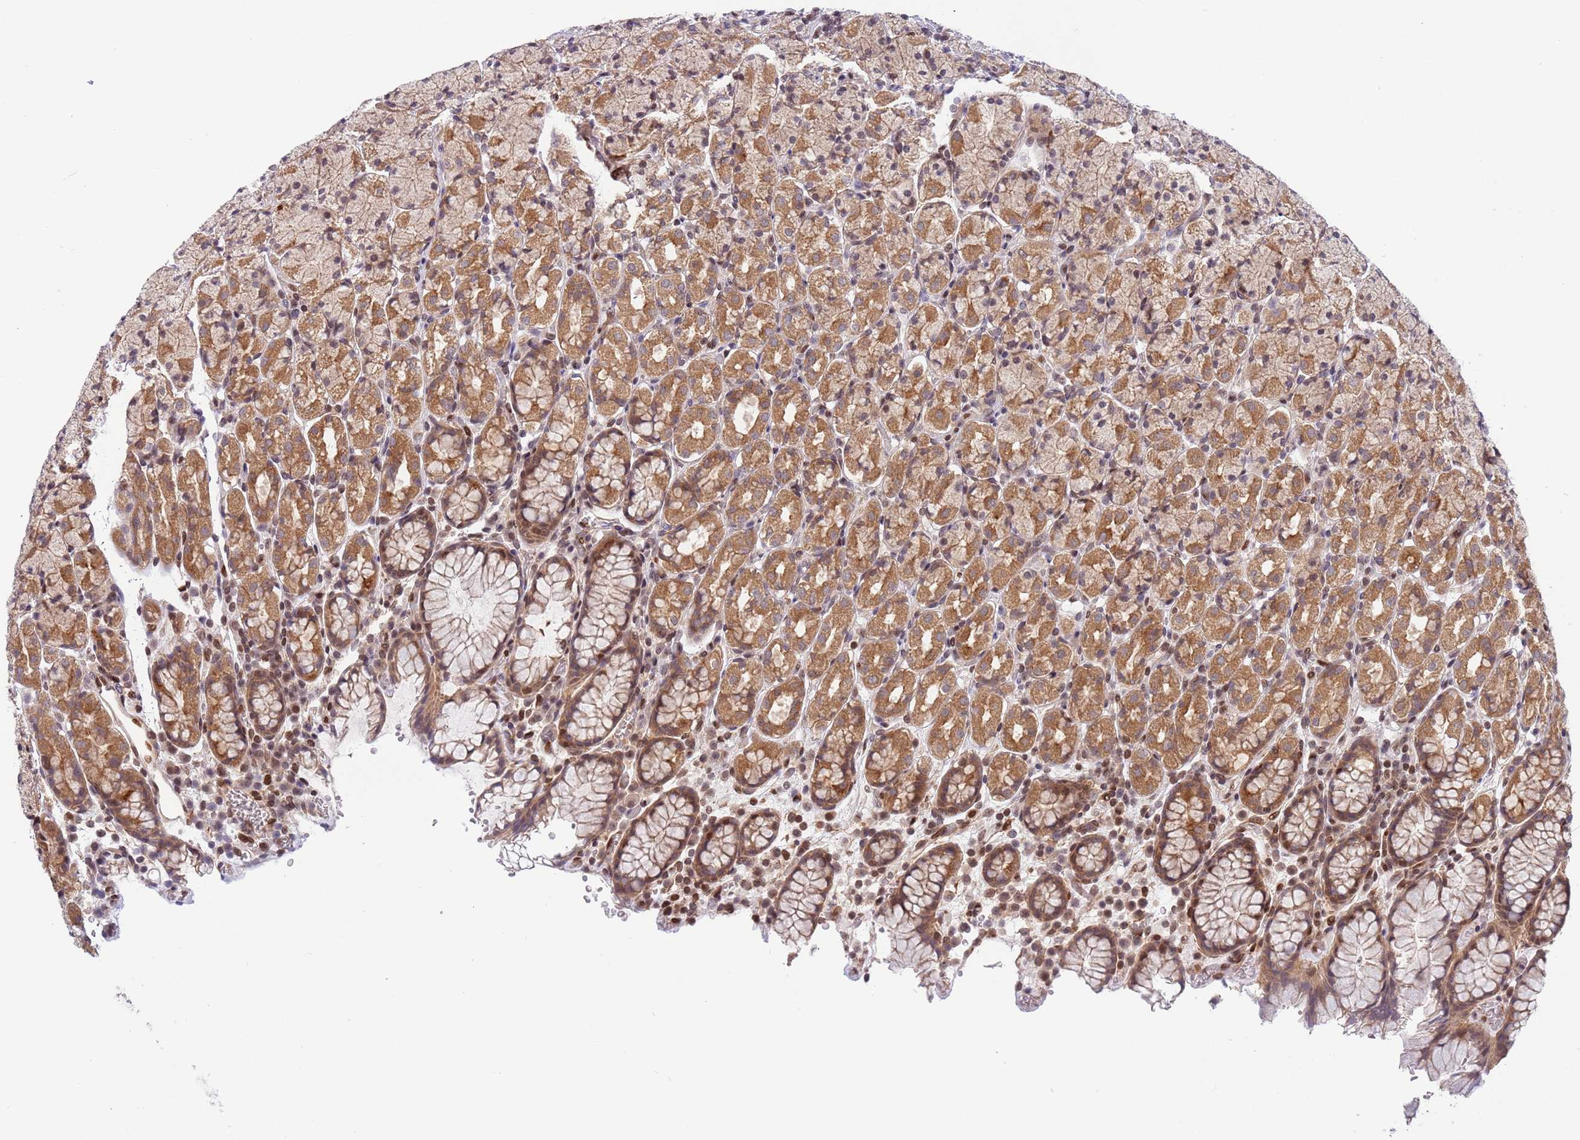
{"staining": {"intensity": "moderate", "quantity": ">75%", "location": "cytoplasmic/membranous"}, "tissue": "stomach", "cell_type": "Glandular cells", "image_type": "normal", "snomed": [{"axis": "morphology", "description": "Normal tissue, NOS"}, {"axis": "topography", "description": "Stomach, upper"}, {"axis": "topography", "description": "Stomach"}], "caption": "Moderate cytoplasmic/membranous protein staining is appreciated in approximately >75% of glandular cells in stomach. (DAB (3,3'-diaminobenzidine) IHC with brightfield microscopy, high magnification).", "gene": "TBX10", "patient": {"sex": "male", "age": 62}}